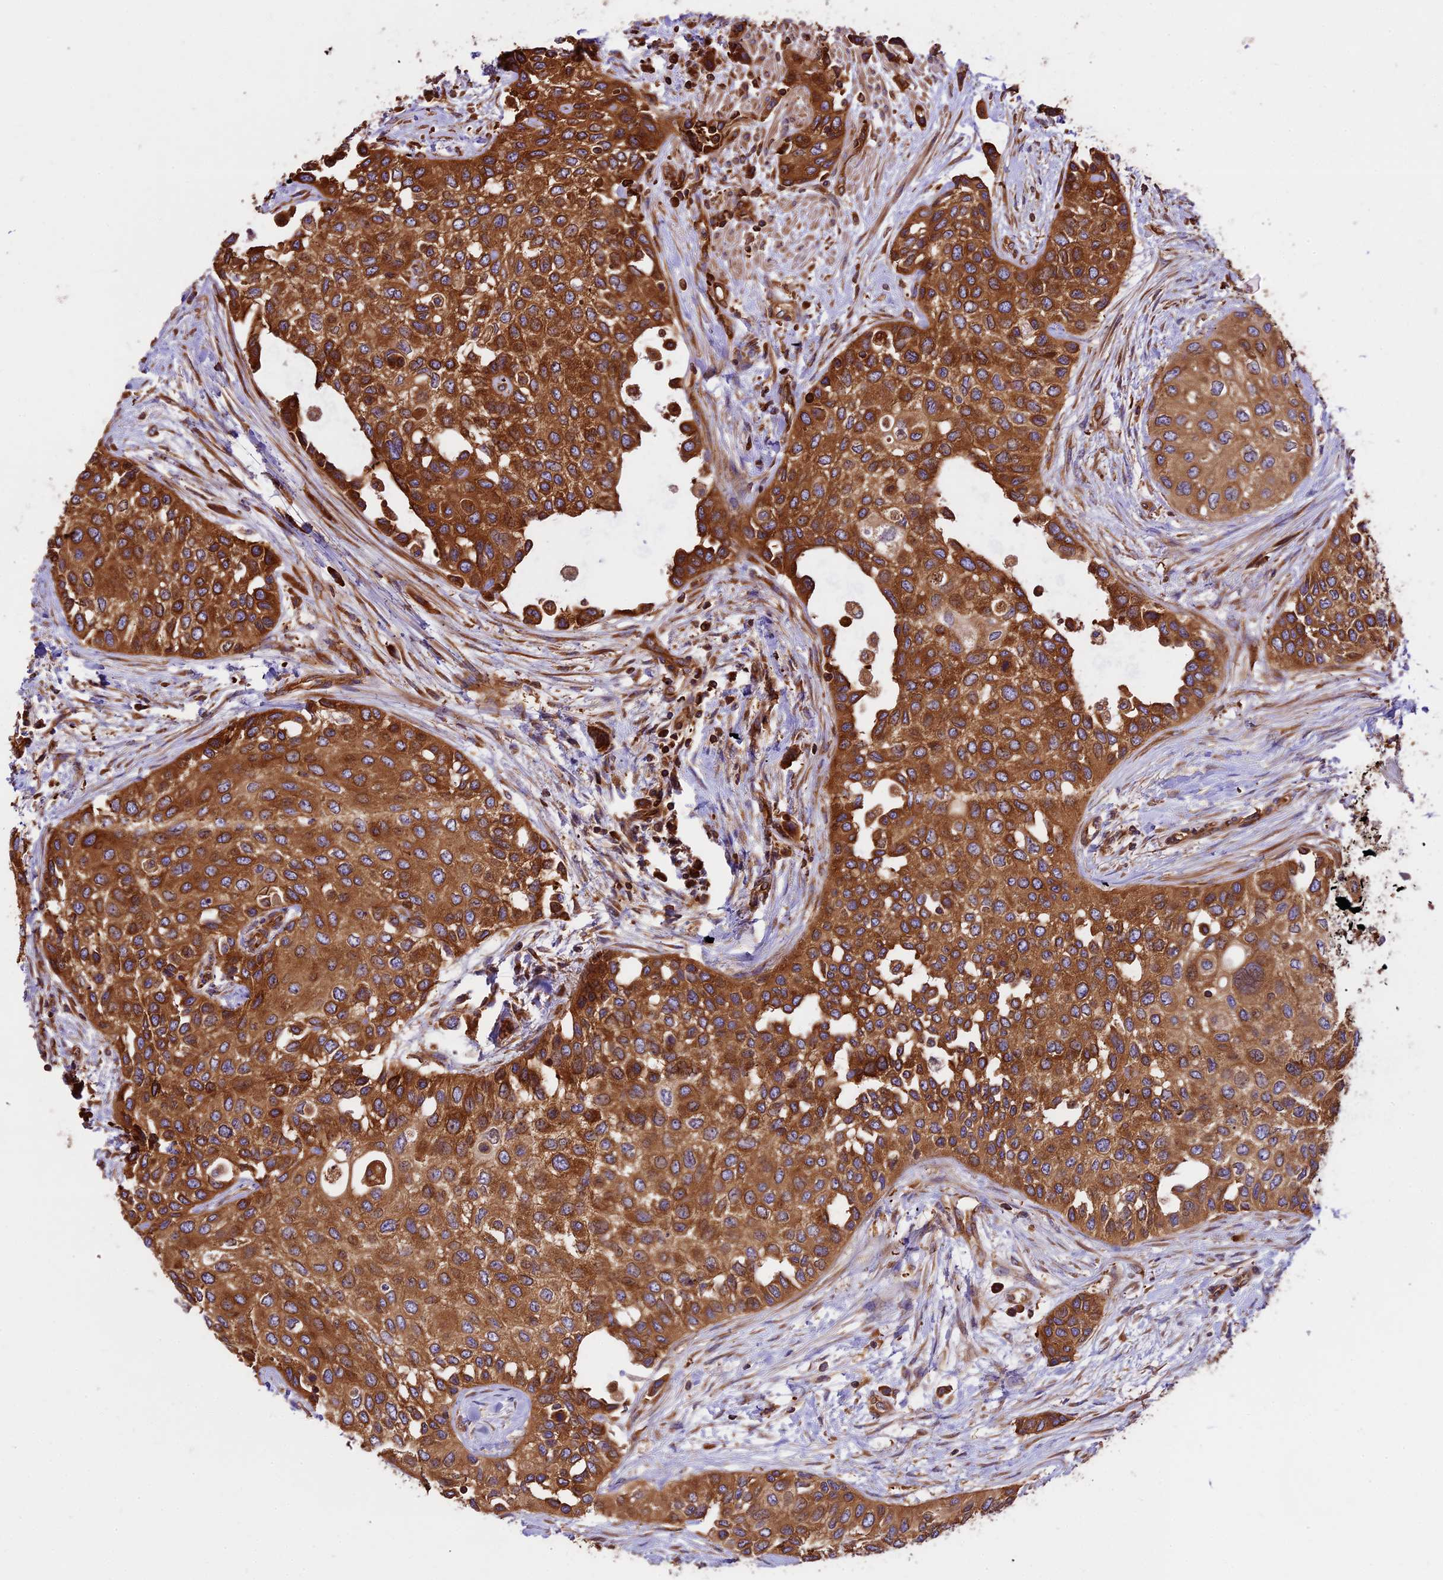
{"staining": {"intensity": "strong", "quantity": ">75%", "location": "cytoplasmic/membranous"}, "tissue": "urothelial cancer", "cell_type": "Tumor cells", "image_type": "cancer", "snomed": [{"axis": "morphology", "description": "Normal tissue, NOS"}, {"axis": "morphology", "description": "Urothelial carcinoma, High grade"}, {"axis": "topography", "description": "Vascular tissue"}, {"axis": "topography", "description": "Urinary bladder"}], "caption": "This photomicrograph exhibits immunohistochemistry (IHC) staining of human high-grade urothelial carcinoma, with high strong cytoplasmic/membranous staining in about >75% of tumor cells.", "gene": "KARS1", "patient": {"sex": "female", "age": 56}}